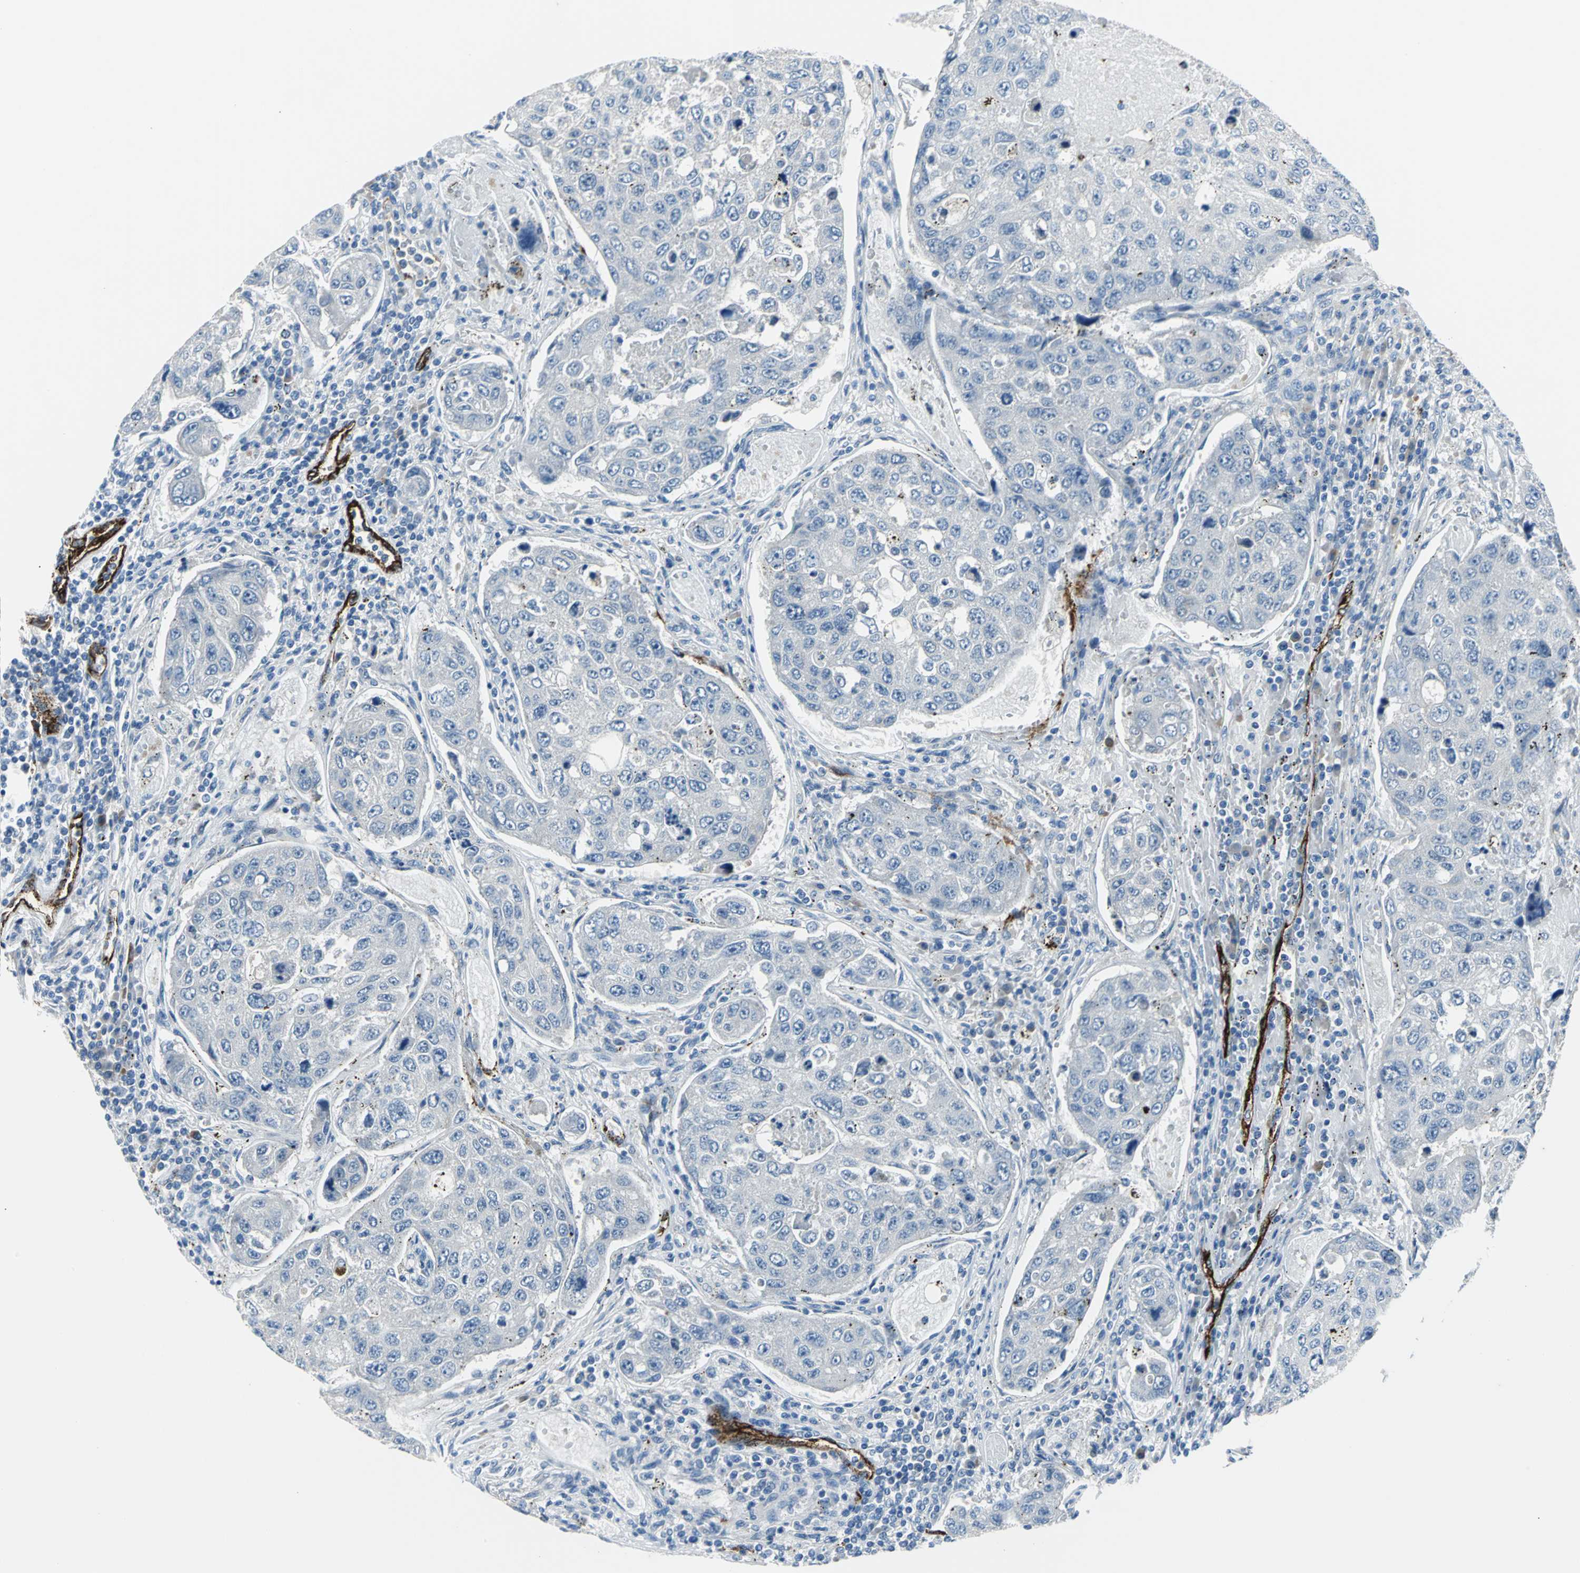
{"staining": {"intensity": "negative", "quantity": "none", "location": "none"}, "tissue": "urothelial cancer", "cell_type": "Tumor cells", "image_type": "cancer", "snomed": [{"axis": "morphology", "description": "Urothelial carcinoma, High grade"}, {"axis": "topography", "description": "Lymph node"}, {"axis": "topography", "description": "Urinary bladder"}], "caption": "A micrograph of human high-grade urothelial carcinoma is negative for staining in tumor cells.", "gene": "SELP", "patient": {"sex": "male", "age": 51}}